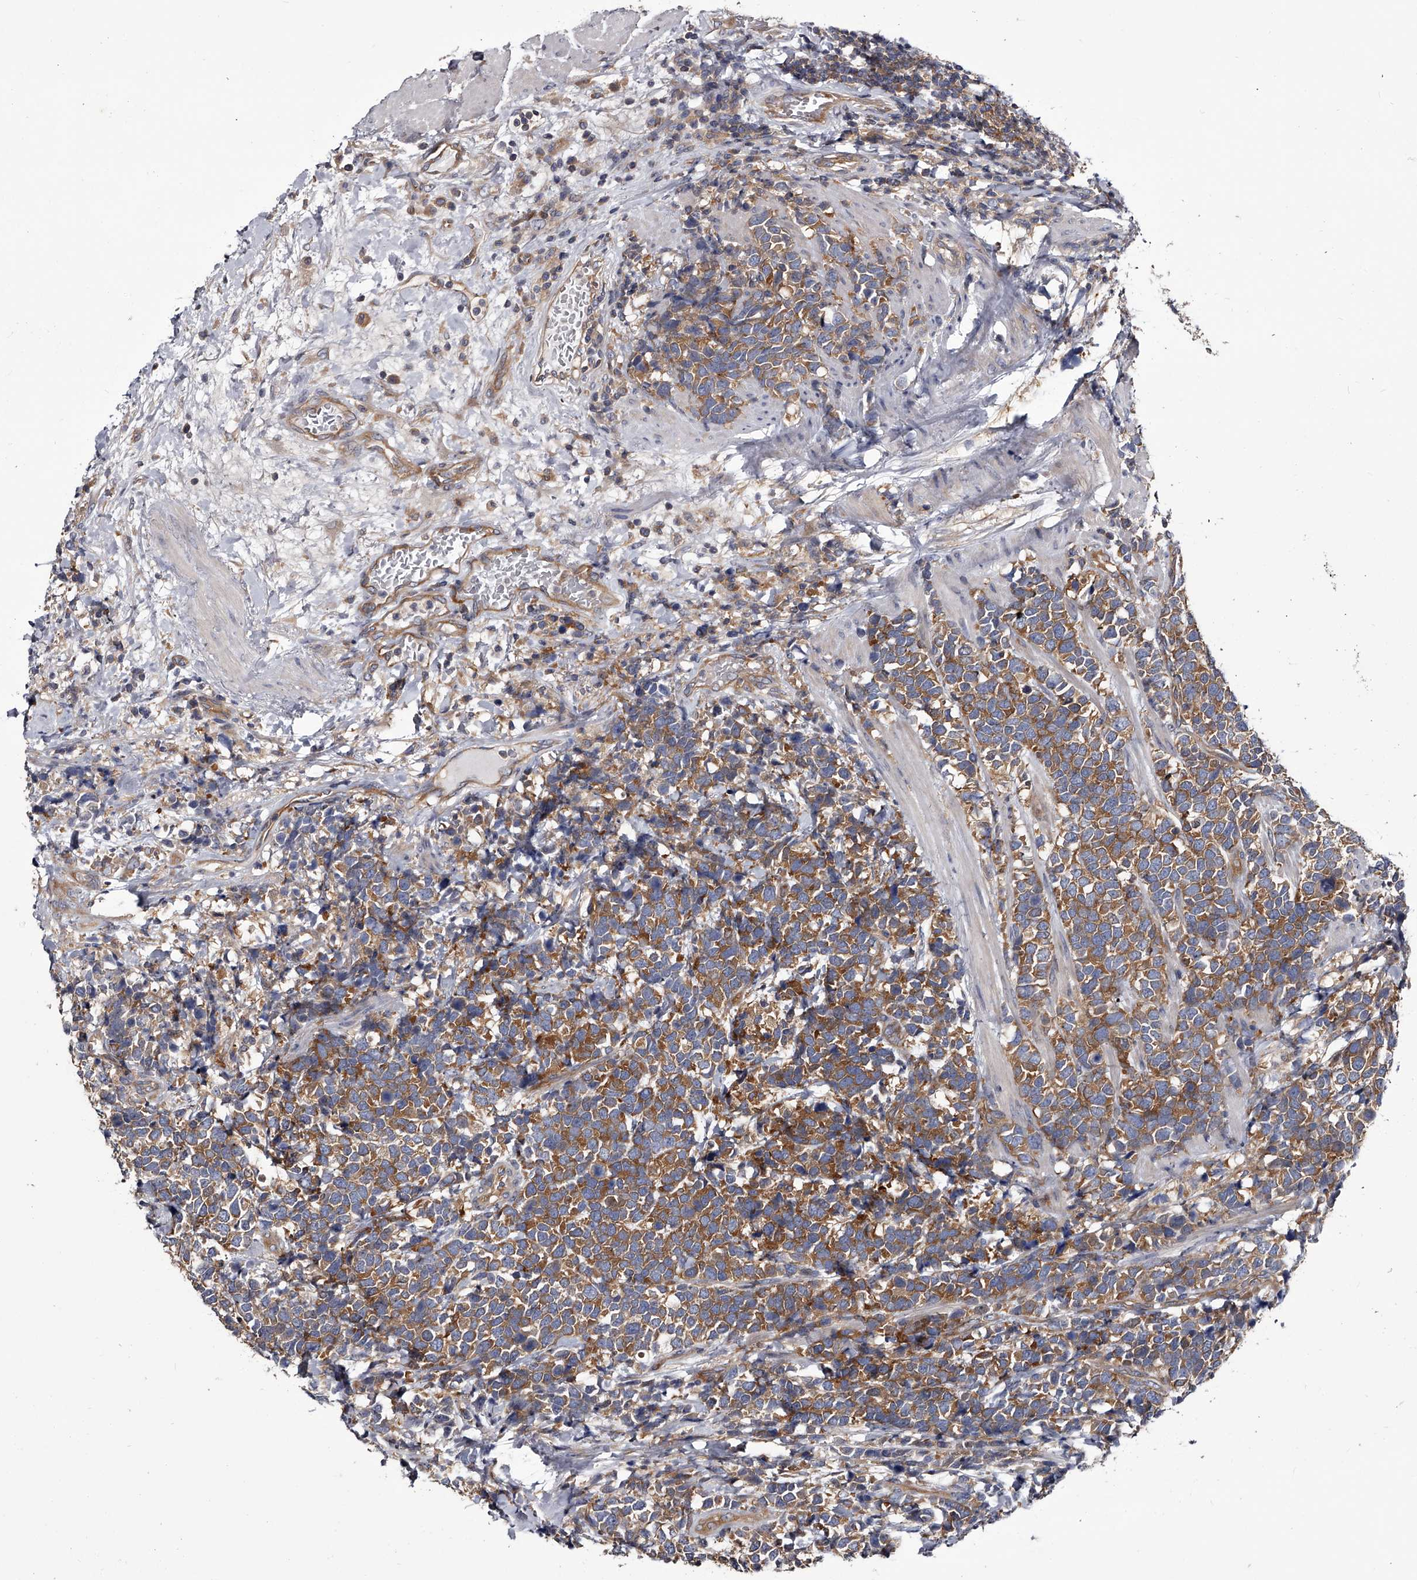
{"staining": {"intensity": "moderate", "quantity": ">75%", "location": "cytoplasmic/membranous"}, "tissue": "urothelial cancer", "cell_type": "Tumor cells", "image_type": "cancer", "snomed": [{"axis": "morphology", "description": "Urothelial carcinoma, High grade"}, {"axis": "topography", "description": "Urinary bladder"}], "caption": "Immunohistochemical staining of human urothelial cancer reveals medium levels of moderate cytoplasmic/membranous staining in approximately >75% of tumor cells. (Brightfield microscopy of DAB IHC at high magnification).", "gene": "GAPVD1", "patient": {"sex": "female", "age": 82}}